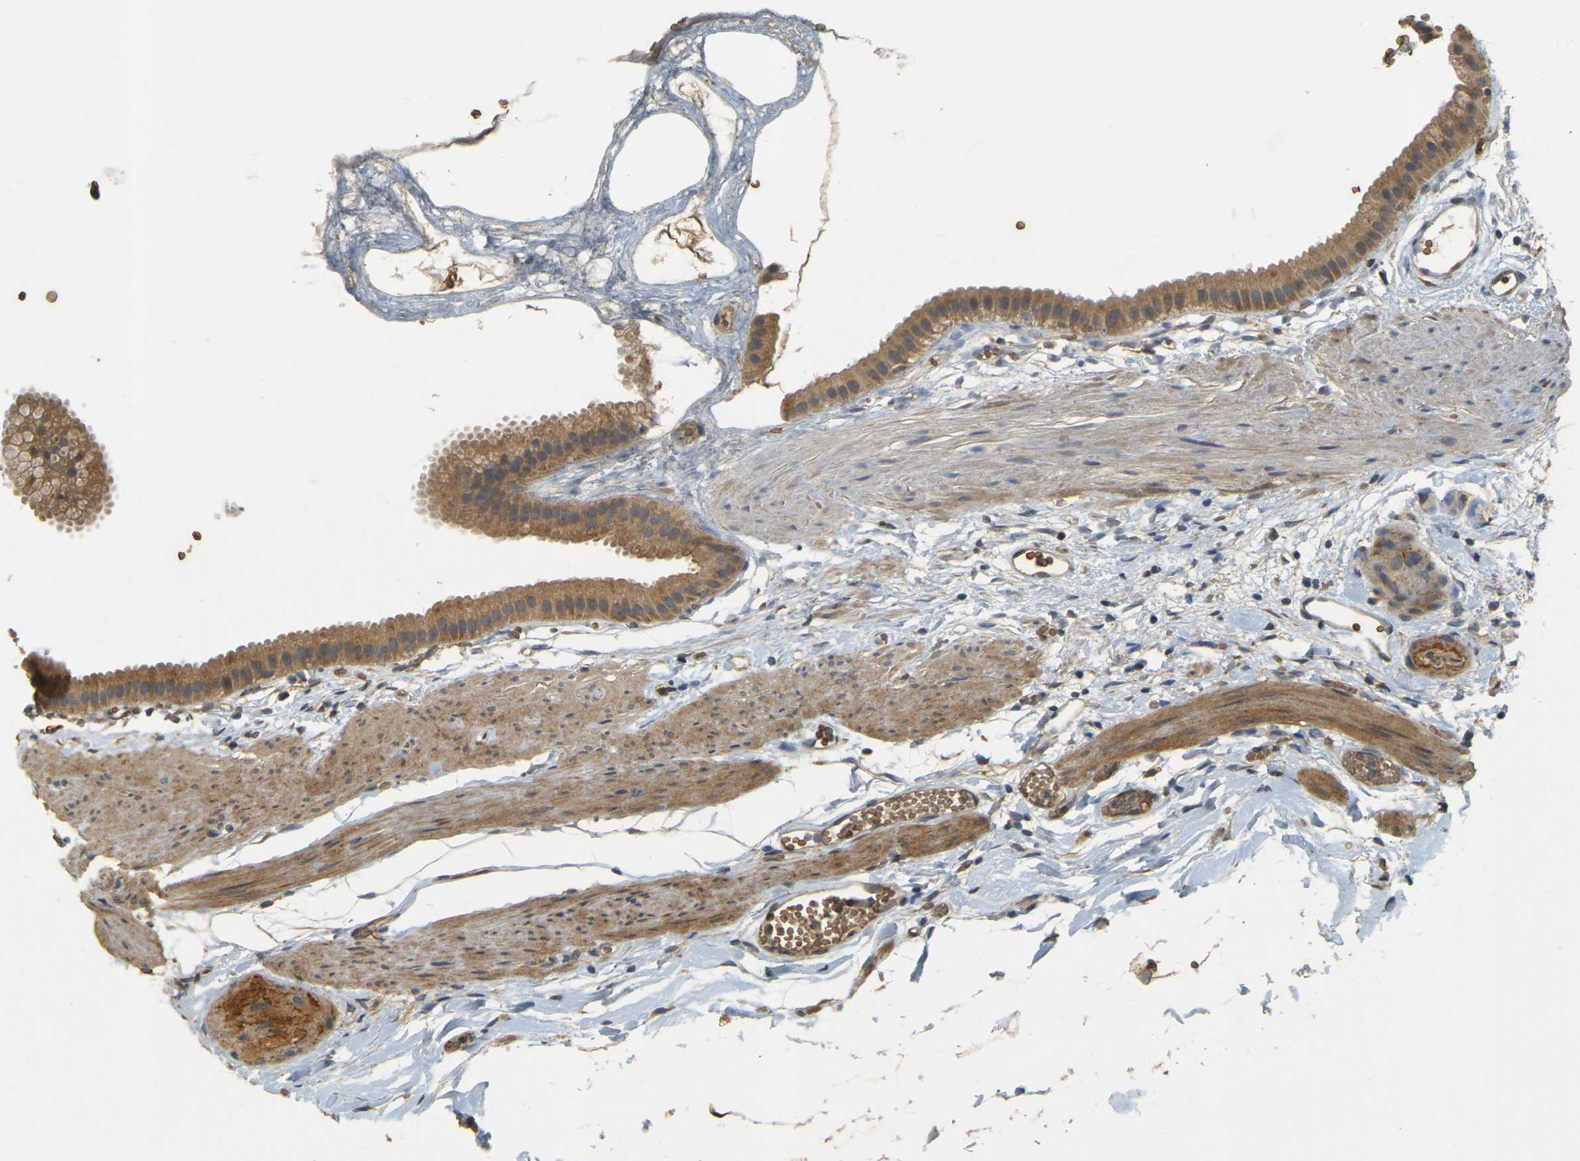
{"staining": {"intensity": "moderate", "quantity": ">75%", "location": "cytoplasmic/membranous"}, "tissue": "gallbladder", "cell_type": "Glandular cells", "image_type": "normal", "snomed": [{"axis": "morphology", "description": "Normal tissue, NOS"}, {"axis": "topography", "description": "Gallbladder"}], "caption": "This is an image of immunohistochemistry staining of normal gallbladder, which shows moderate staining in the cytoplasmic/membranous of glandular cells.", "gene": "MEGF9", "patient": {"sex": "female", "age": 64}}